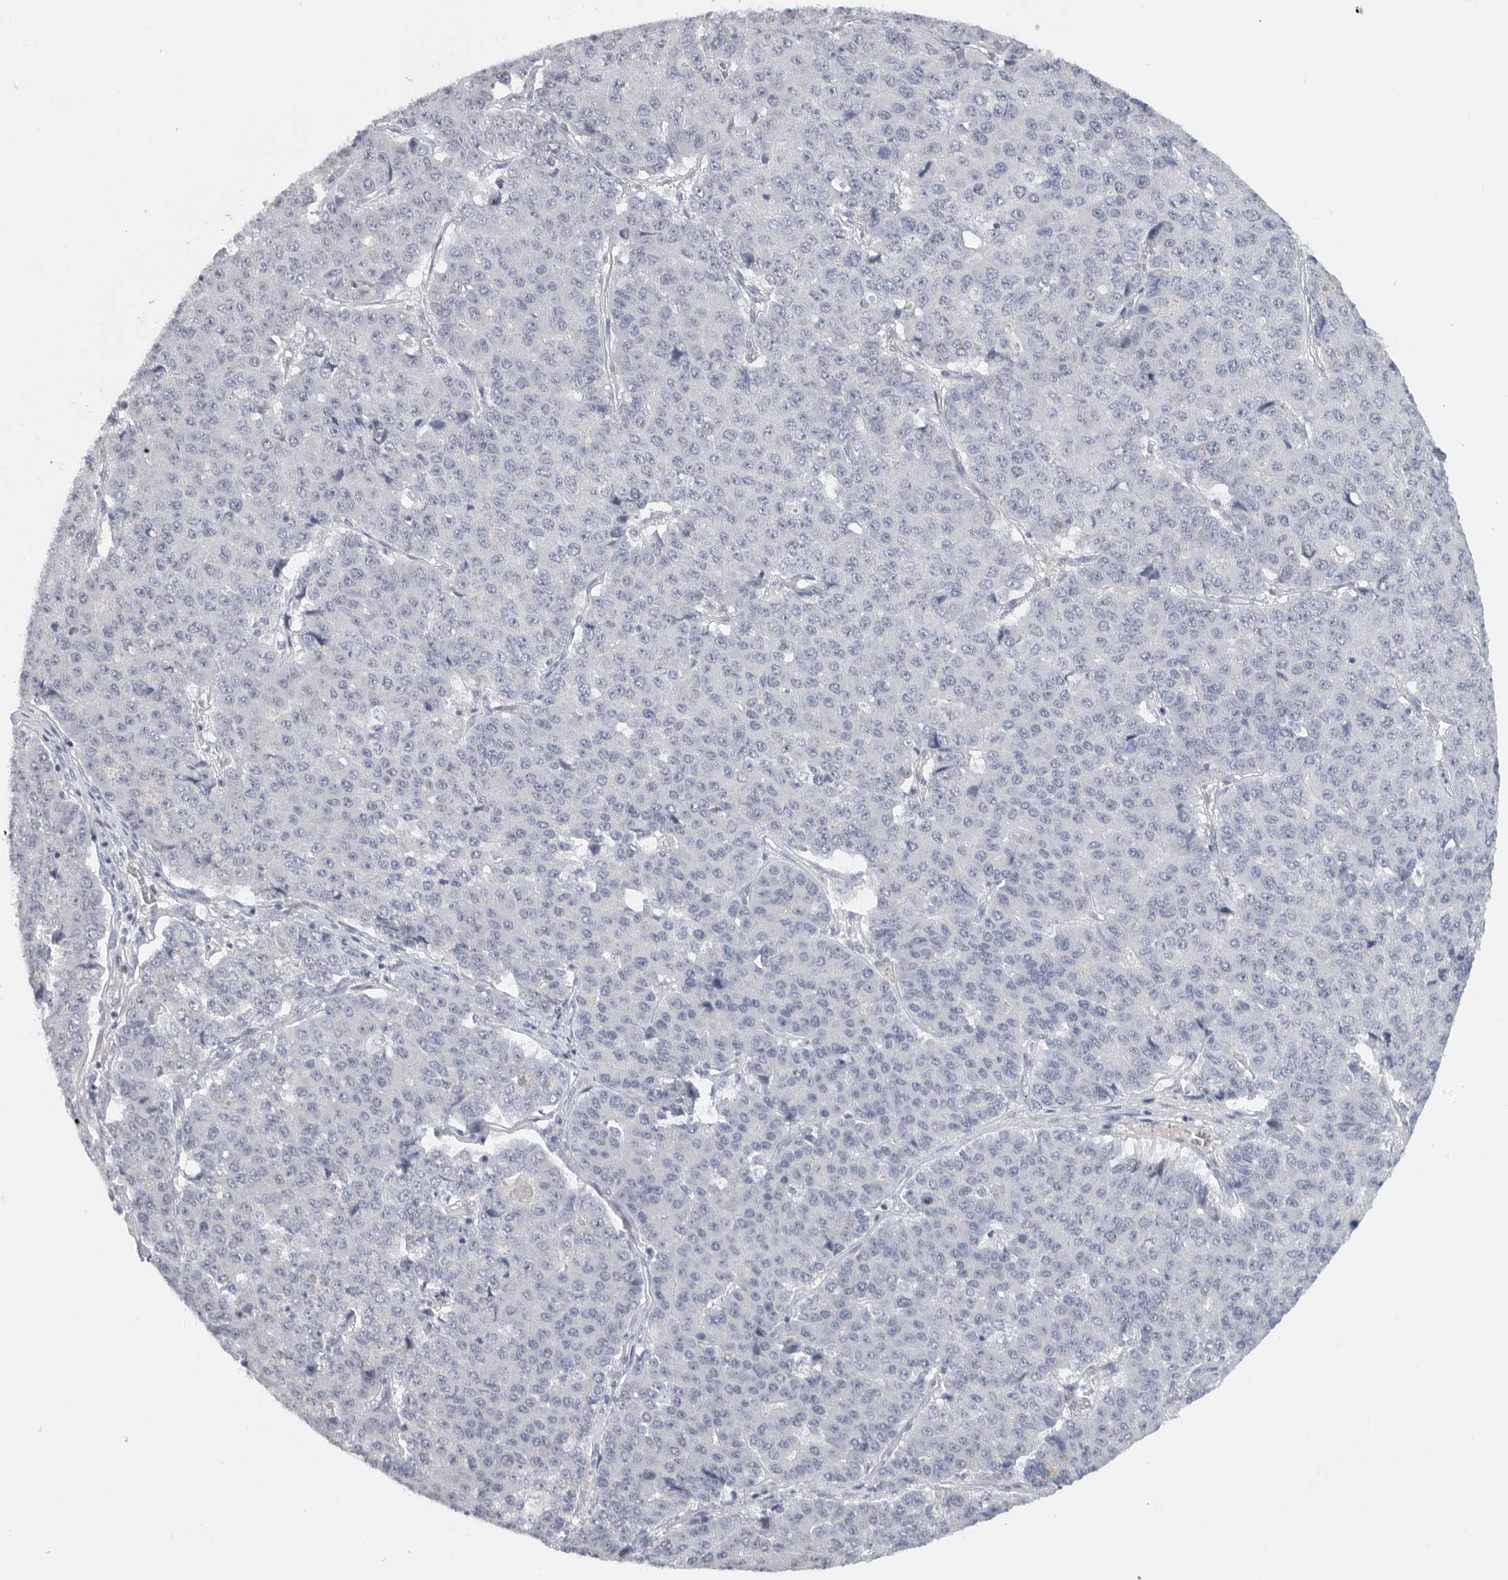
{"staining": {"intensity": "negative", "quantity": "none", "location": "none"}, "tissue": "pancreatic cancer", "cell_type": "Tumor cells", "image_type": "cancer", "snomed": [{"axis": "morphology", "description": "Adenocarcinoma, NOS"}, {"axis": "topography", "description": "Pancreas"}], "caption": "Immunohistochemical staining of human pancreatic adenocarcinoma displays no significant staining in tumor cells.", "gene": "PAM", "patient": {"sex": "male", "age": 50}}